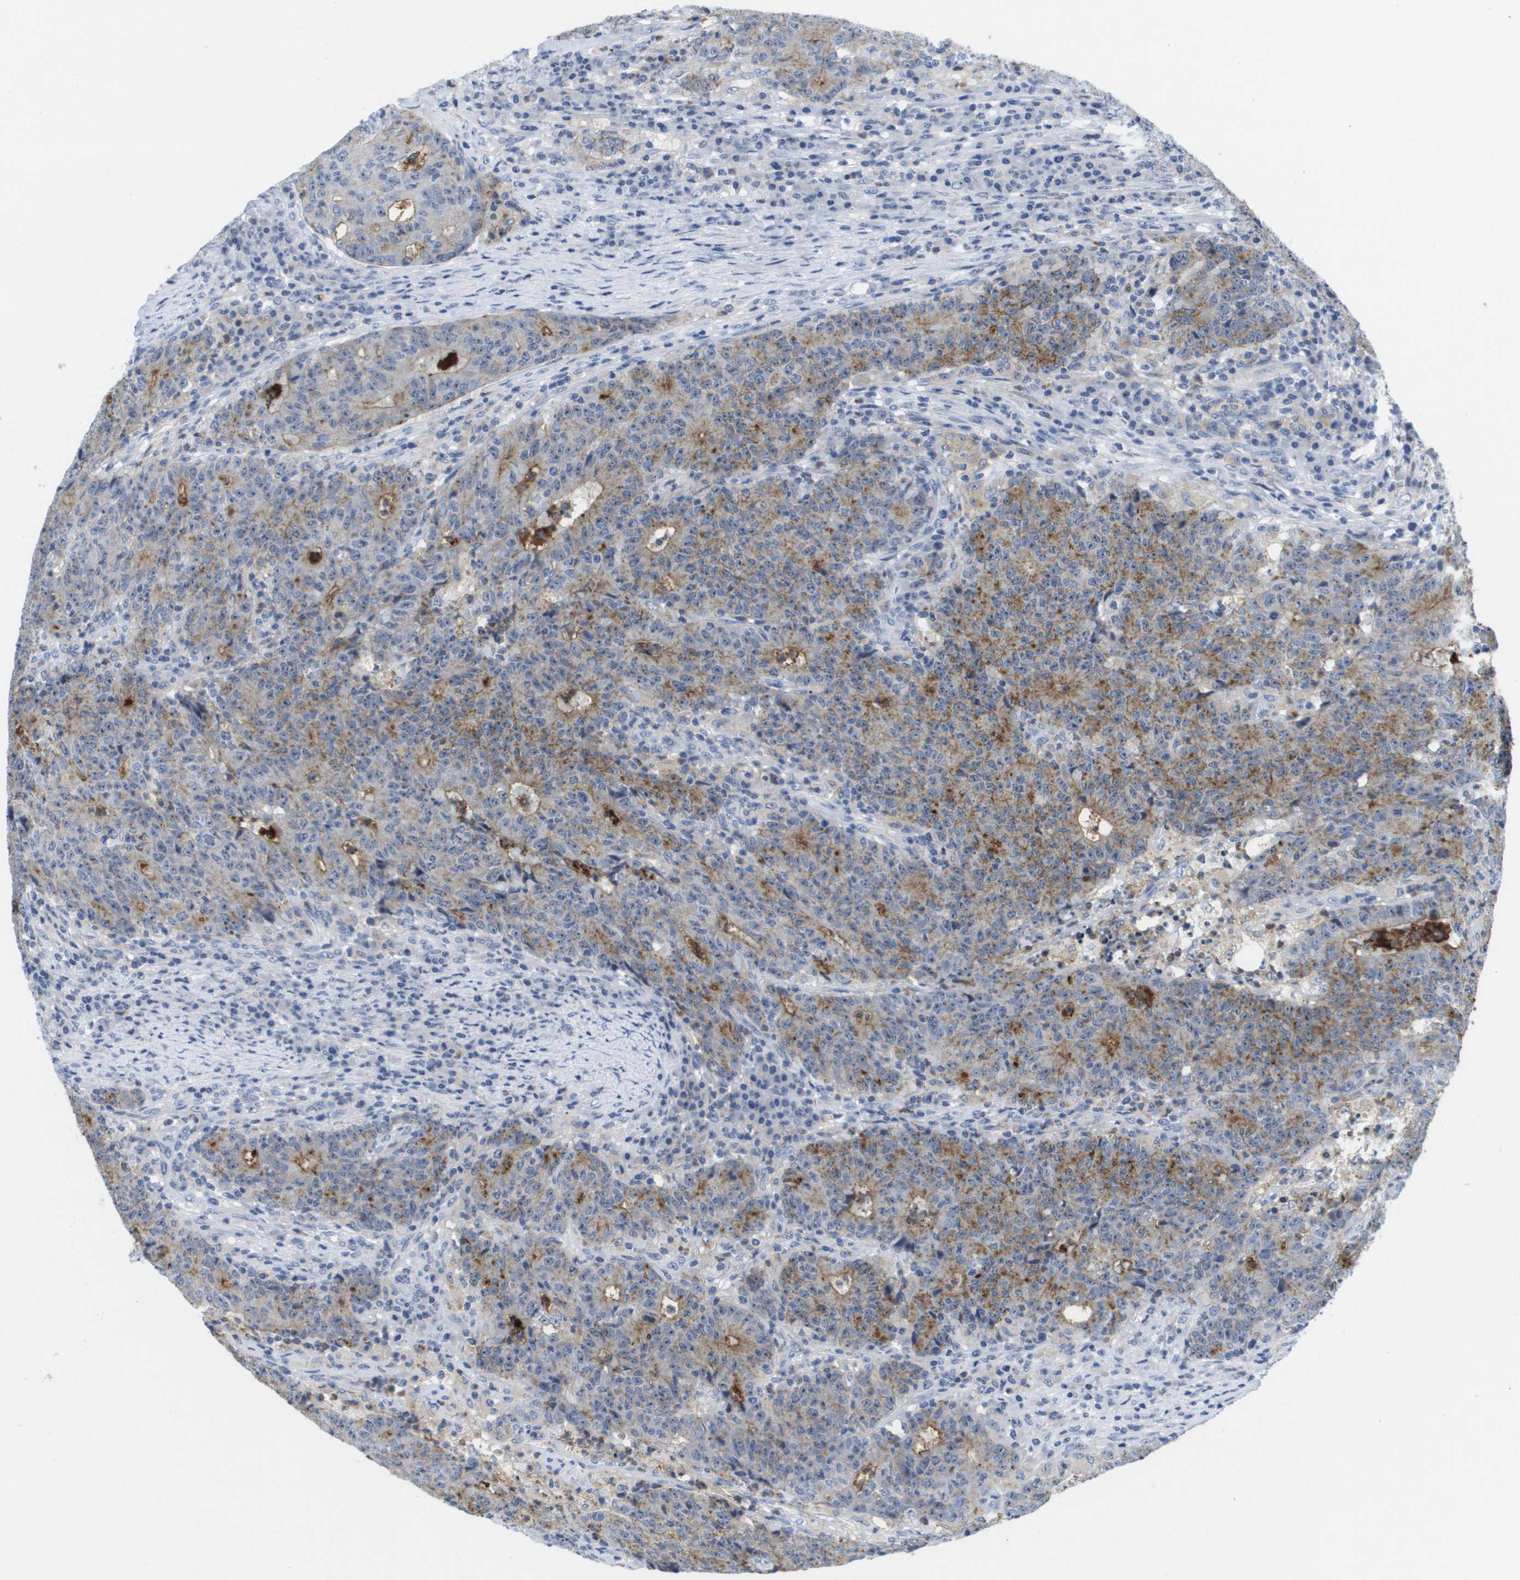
{"staining": {"intensity": "weak", "quantity": "<25%", "location": "cytoplasmic/membranous"}, "tissue": "colorectal cancer", "cell_type": "Tumor cells", "image_type": "cancer", "snomed": [{"axis": "morphology", "description": "Normal tissue, NOS"}, {"axis": "morphology", "description": "Adenocarcinoma, NOS"}, {"axis": "topography", "description": "Colon"}], "caption": "An image of colorectal adenocarcinoma stained for a protein shows no brown staining in tumor cells.", "gene": "LIPG", "patient": {"sex": "female", "age": 75}}